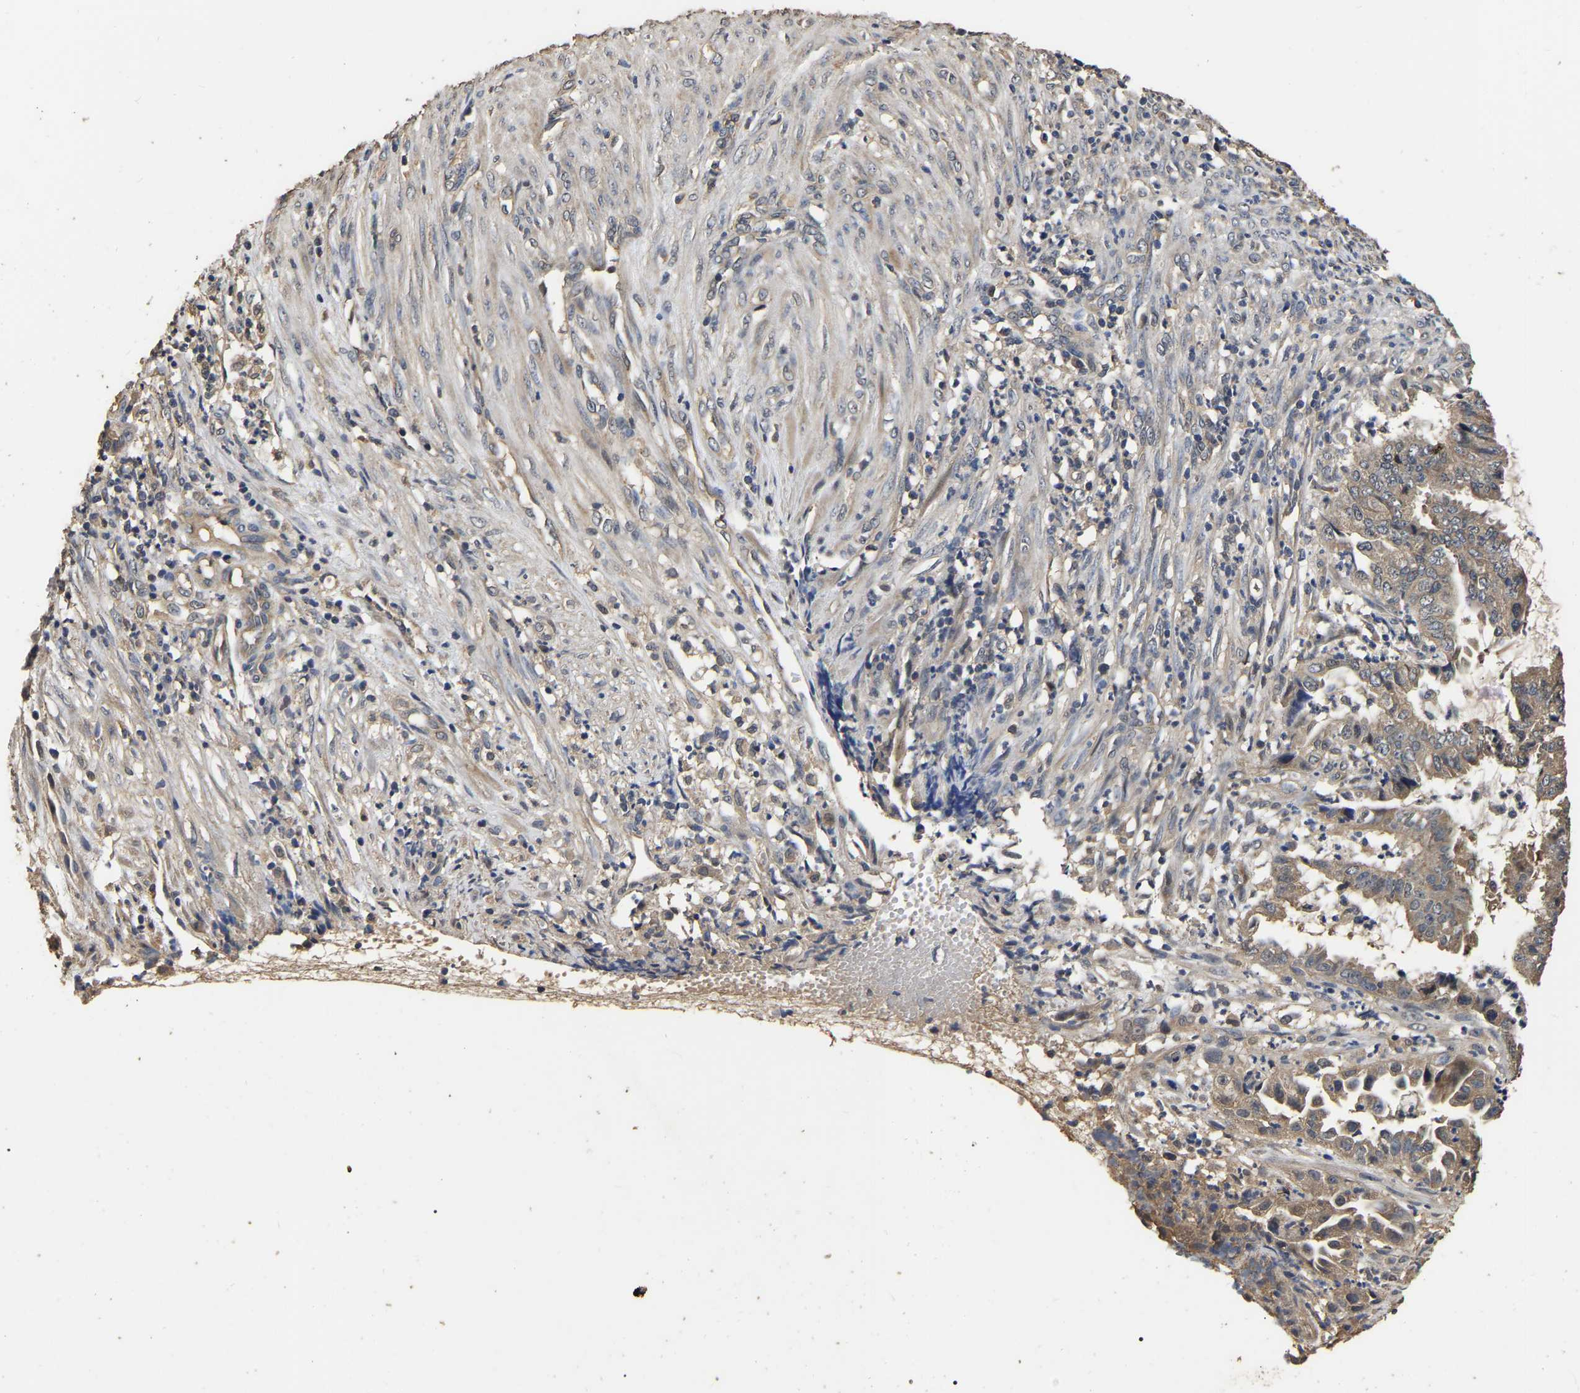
{"staining": {"intensity": "moderate", "quantity": ">75%", "location": "cytoplasmic/membranous"}, "tissue": "endometrial cancer", "cell_type": "Tumor cells", "image_type": "cancer", "snomed": [{"axis": "morphology", "description": "Adenocarcinoma, NOS"}, {"axis": "topography", "description": "Endometrium"}], "caption": "The histopathology image shows a brown stain indicating the presence of a protein in the cytoplasmic/membranous of tumor cells in endometrial cancer.", "gene": "STK32C", "patient": {"sex": "female", "age": 51}}